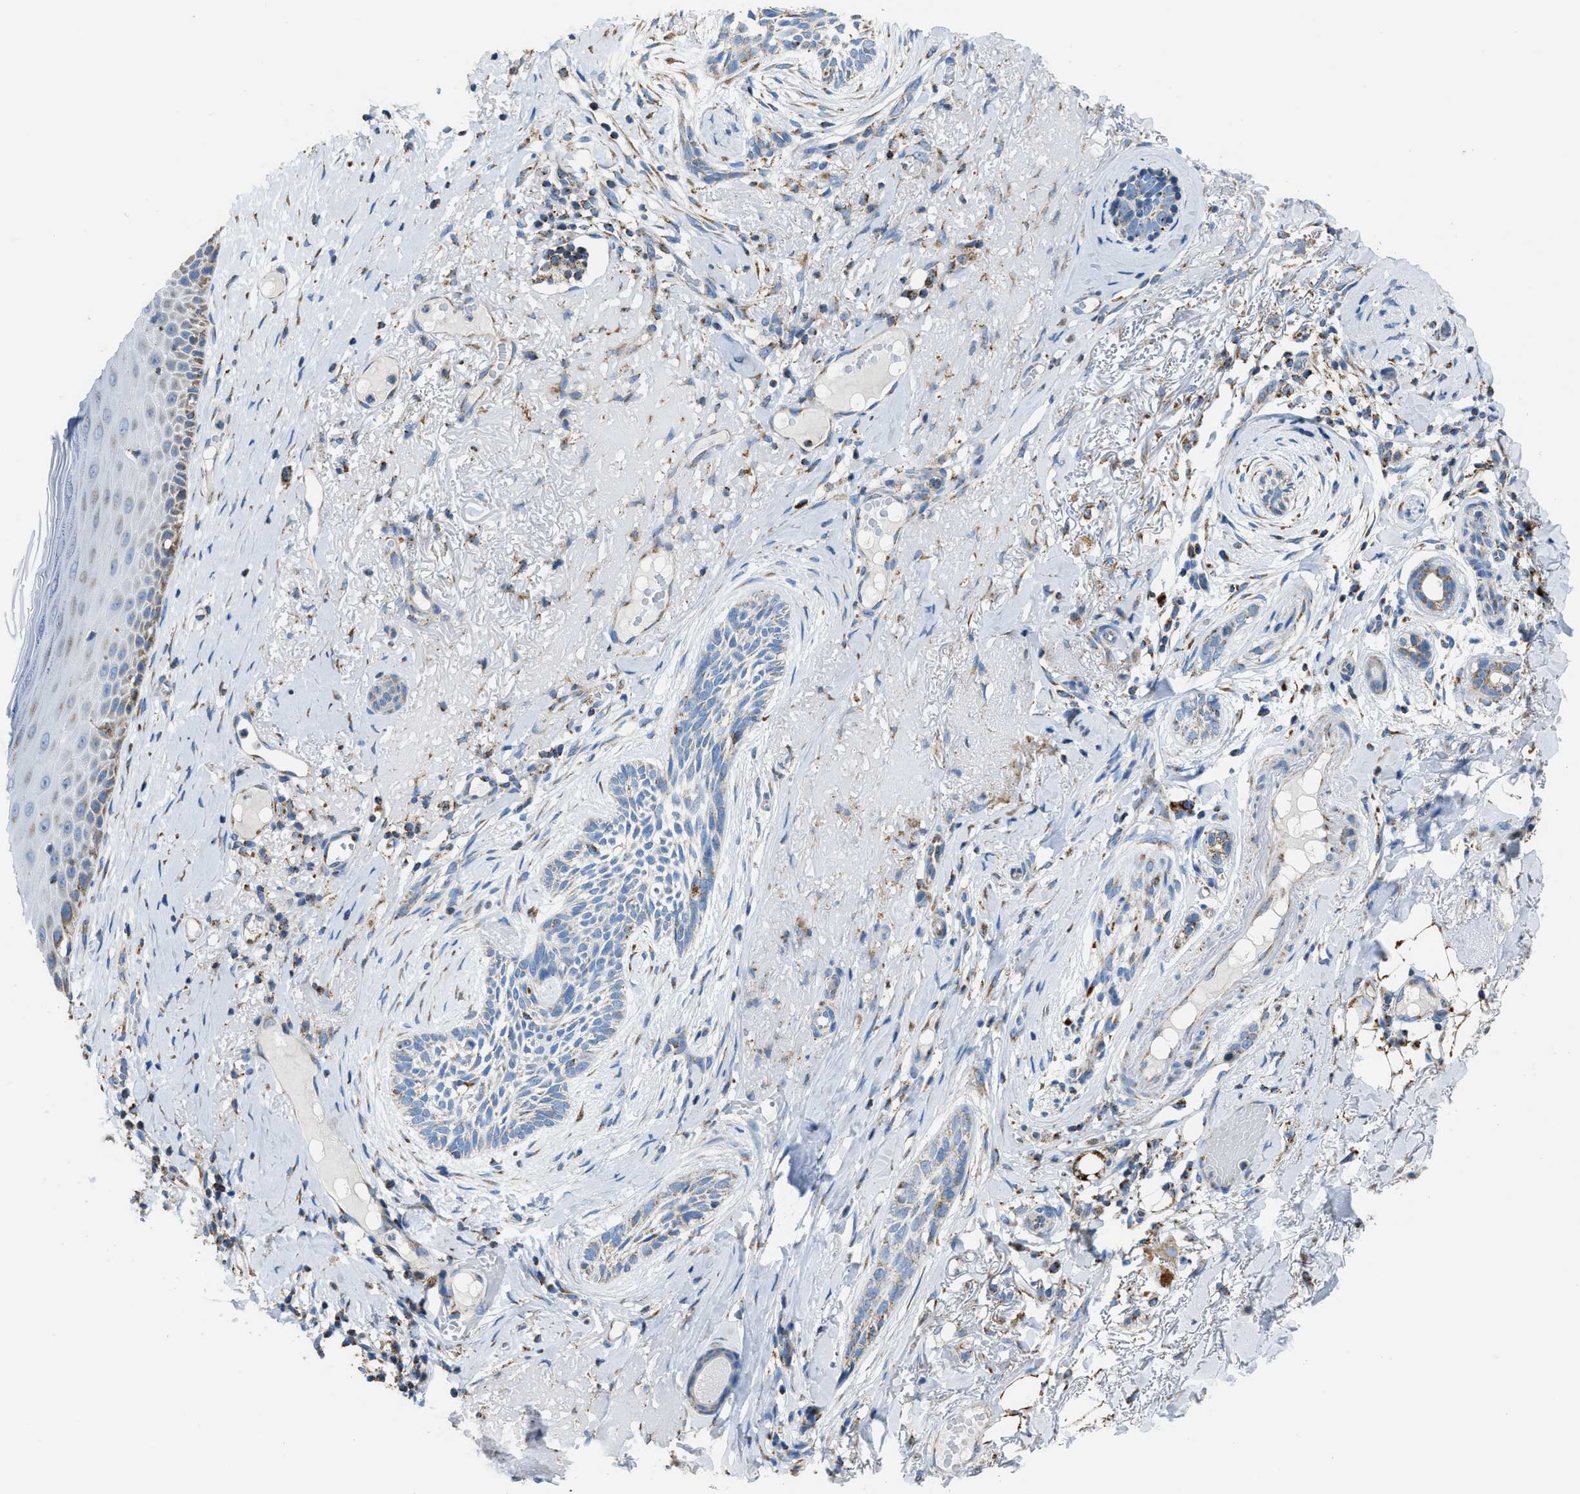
{"staining": {"intensity": "moderate", "quantity": "25%-75%", "location": "cytoplasmic/membranous"}, "tissue": "skin cancer", "cell_type": "Tumor cells", "image_type": "cancer", "snomed": [{"axis": "morphology", "description": "Basal cell carcinoma"}, {"axis": "topography", "description": "Skin"}], "caption": "There is medium levels of moderate cytoplasmic/membranous staining in tumor cells of skin cancer (basal cell carcinoma), as demonstrated by immunohistochemical staining (brown color).", "gene": "ETFB", "patient": {"sex": "female", "age": 88}}